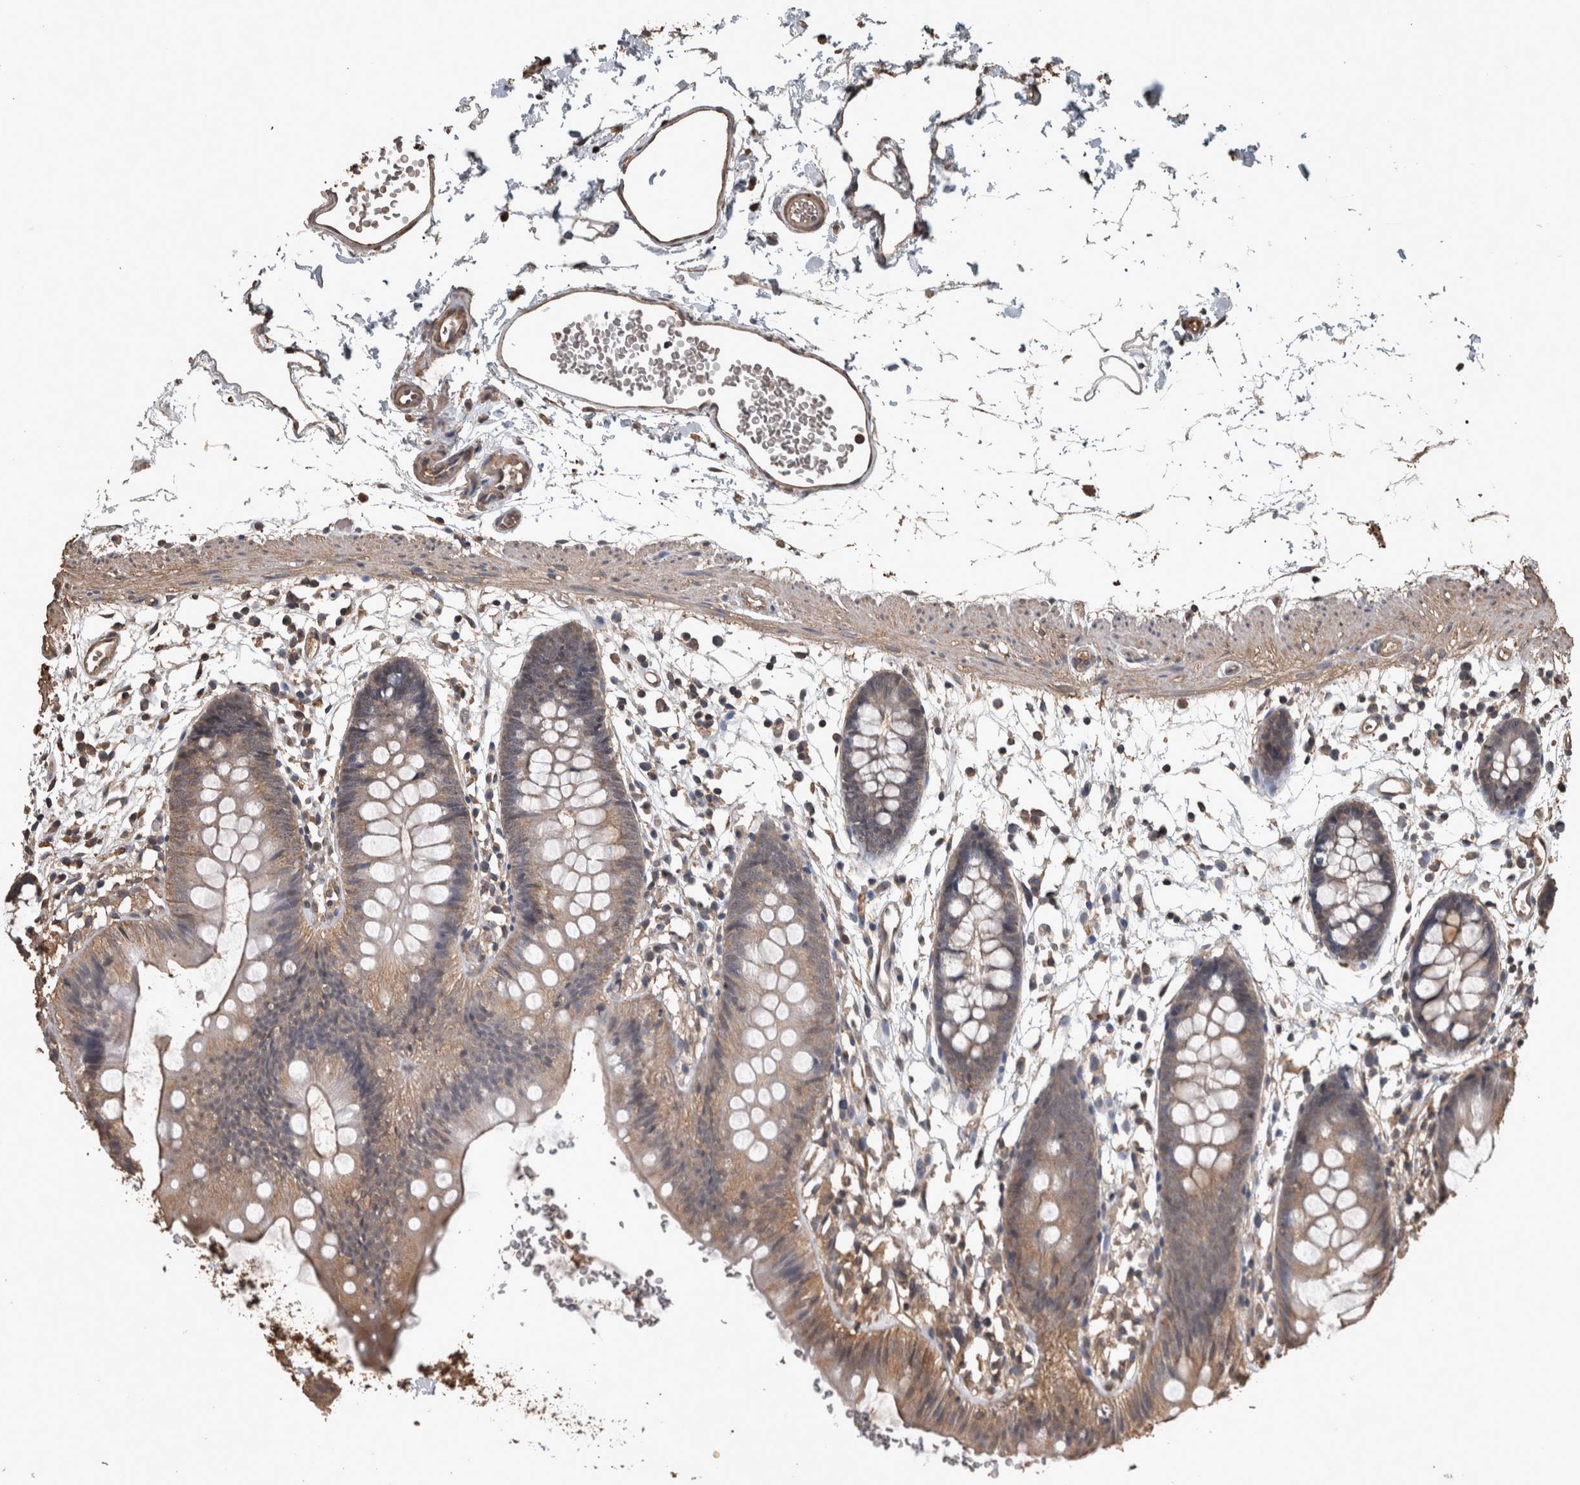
{"staining": {"intensity": "weak", "quantity": ">75%", "location": "cytoplasmic/membranous"}, "tissue": "colon", "cell_type": "Endothelial cells", "image_type": "normal", "snomed": [{"axis": "morphology", "description": "Normal tissue, NOS"}, {"axis": "topography", "description": "Colon"}], "caption": "High-magnification brightfield microscopy of benign colon stained with DAB (3,3'-diaminobenzidine) (brown) and counterstained with hematoxylin (blue). endothelial cells exhibit weak cytoplasmic/membranous staining is present in approximately>75% of cells.", "gene": "FGFRL1", "patient": {"sex": "male", "age": 56}}